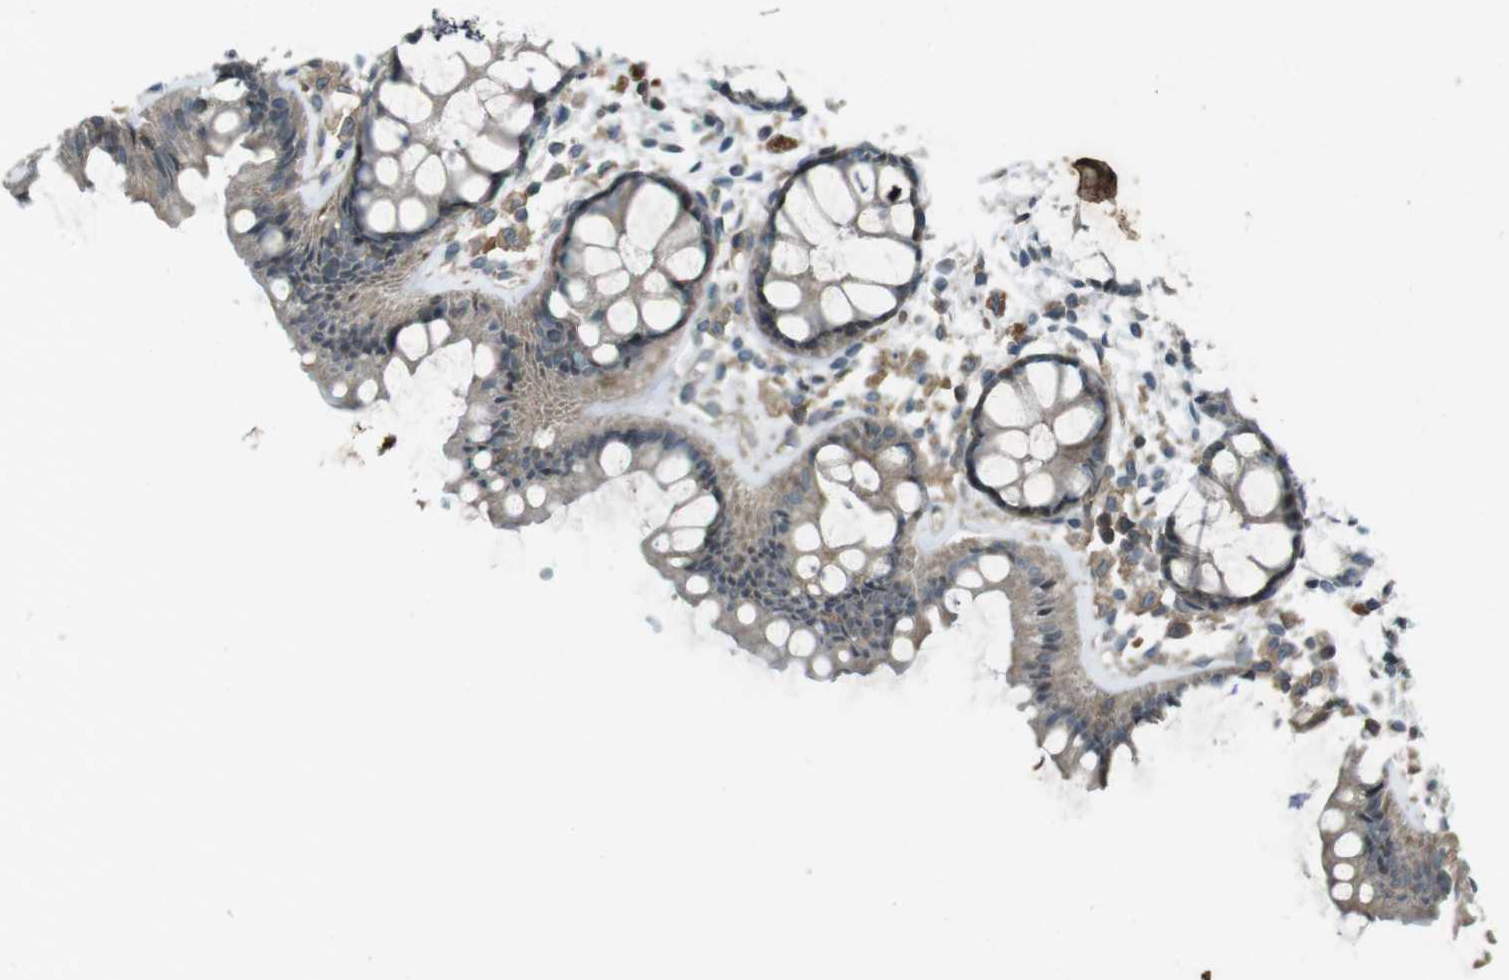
{"staining": {"intensity": "weak", "quantity": ">75%", "location": "cytoplasmic/membranous"}, "tissue": "rectum", "cell_type": "Glandular cells", "image_type": "normal", "snomed": [{"axis": "morphology", "description": "Normal tissue, NOS"}, {"axis": "topography", "description": "Rectum"}], "caption": "The immunohistochemical stain labels weak cytoplasmic/membranous positivity in glandular cells of unremarkable rectum. (Stains: DAB (3,3'-diaminobenzidine) in brown, nuclei in blue, Microscopy: brightfield microscopy at high magnification).", "gene": "ZYX", "patient": {"sex": "female", "age": 66}}